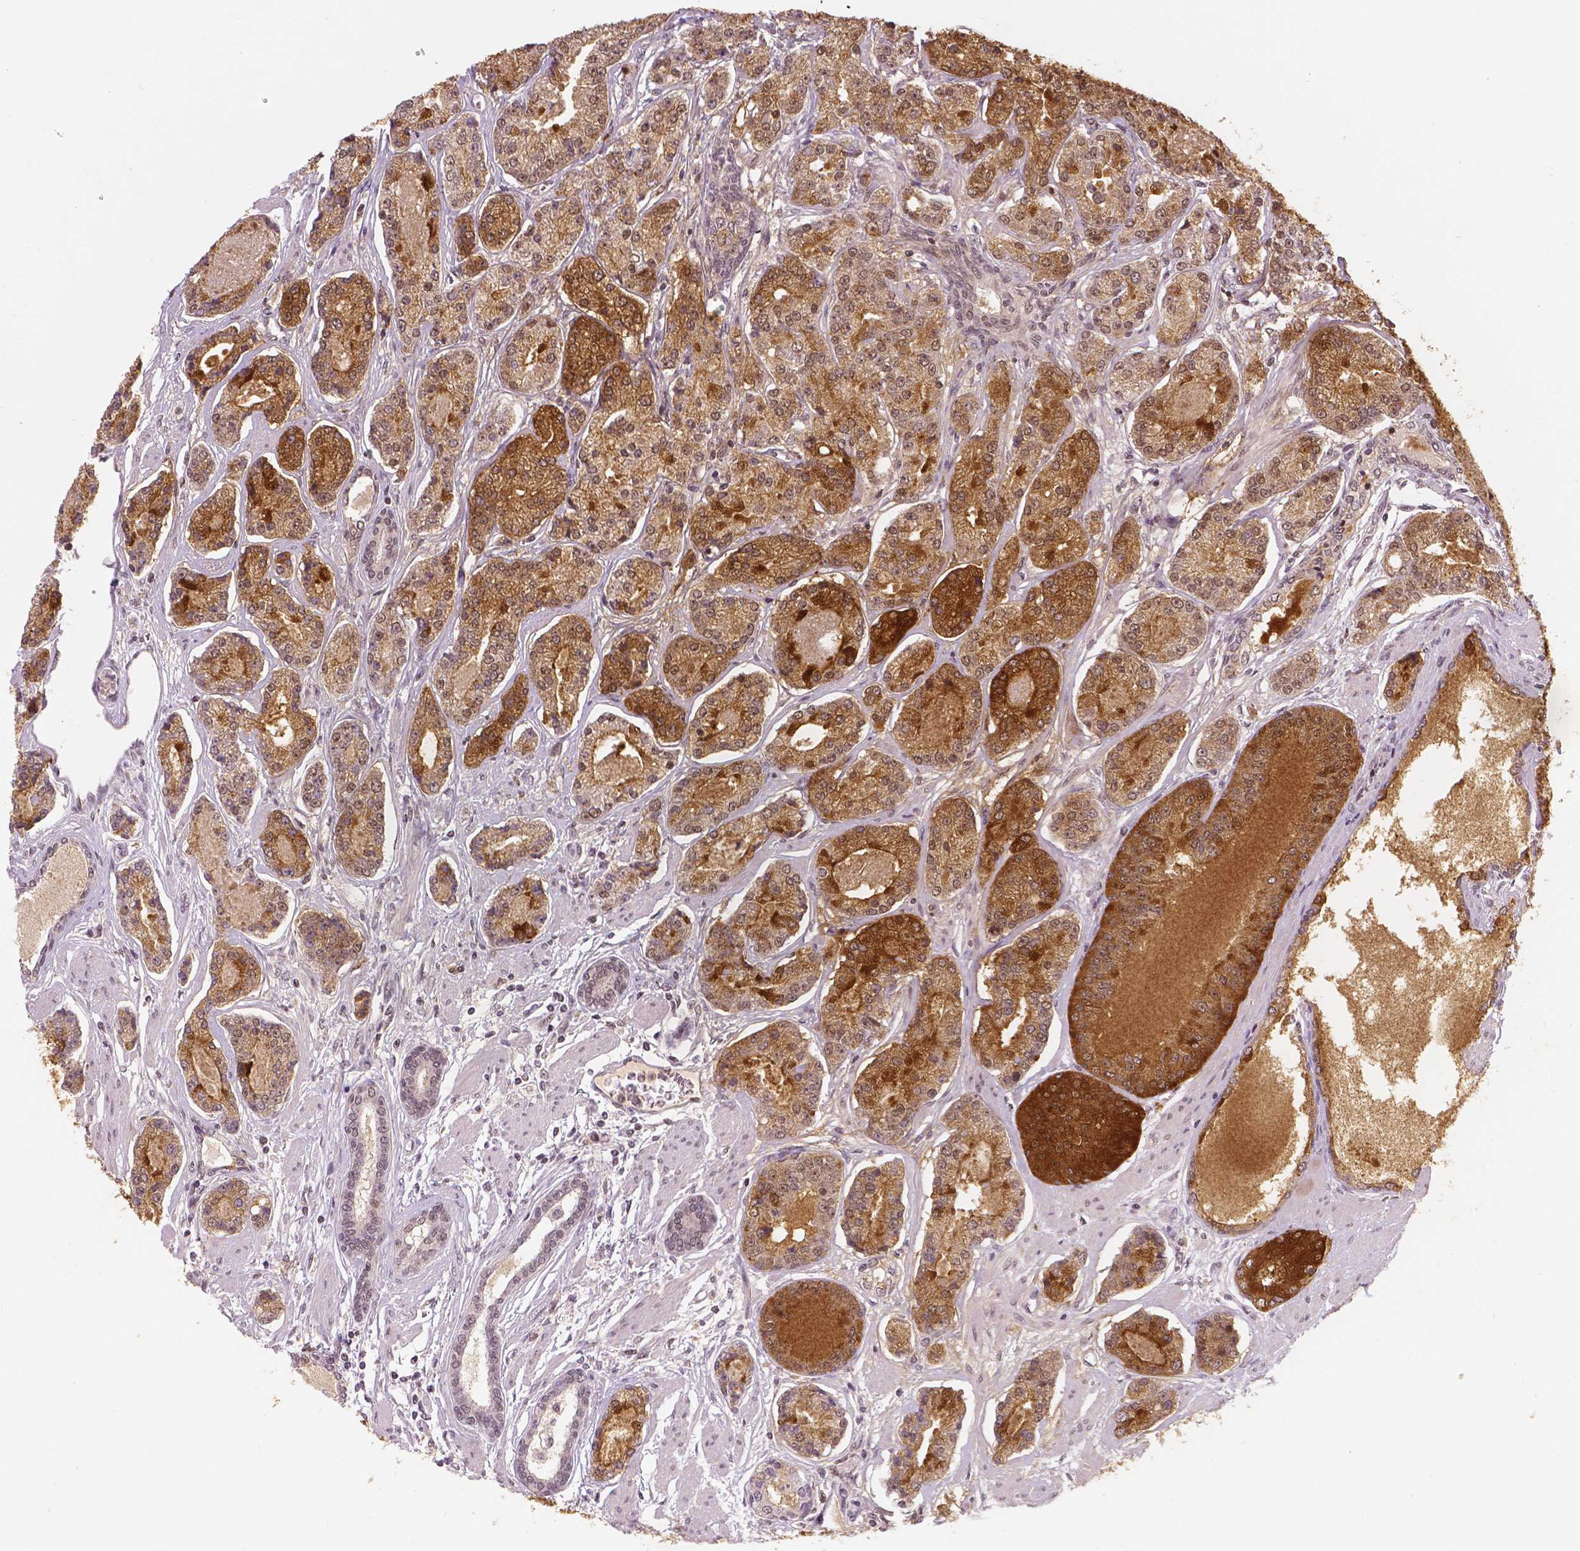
{"staining": {"intensity": "strong", "quantity": "25%-75%", "location": "cytoplasmic/membranous,nuclear"}, "tissue": "prostate cancer", "cell_type": "Tumor cells", "image_type": "cancer", "snomed": [{"axis": "morphology", "description": "Adenocarcinoma, NOS"}, {"axis": "topography", "description": "Prostate"}], "caption": "Immunohistochemical staining of human prostate cancer demonstrates high levels of strong cytoplasmic/membranous and nuclear expression in about 25%-75% of tumor cells.", "gene": "NSD2", "patient": {"sex": "male", "age": 64}}